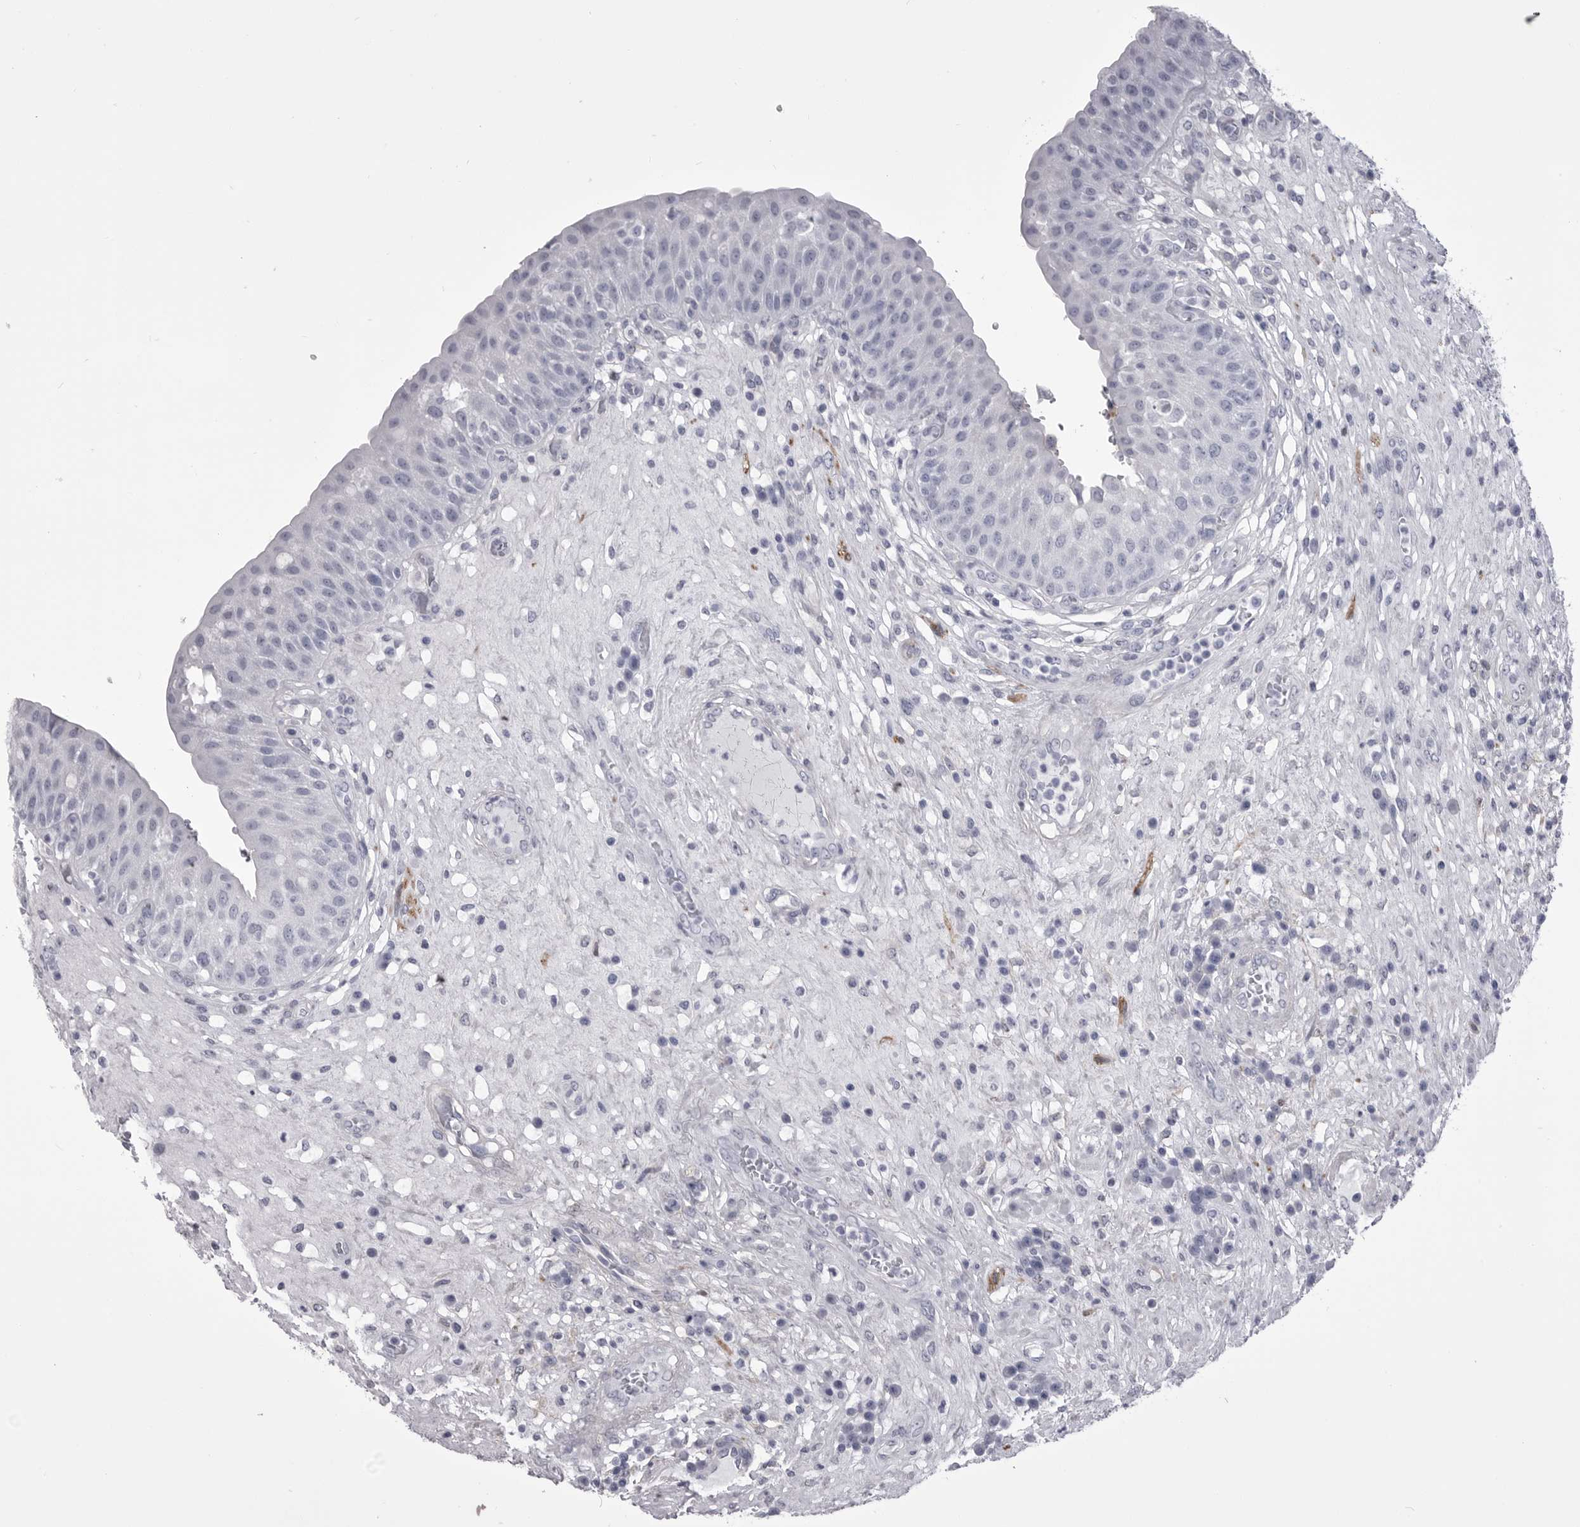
{"staining": {"intensity": "negative", "quantity": "none", "location": "none"}, "tissue": "urinary bladder", "cell_type": "Urothelial cells", "image_type": "normal", "snomed": [{"axis": "morphology", "description": "Normal tissue, NOS"}, {"axis": "topography", "description": "Urinary bladder"}], "caption": "Immunohistochemical staining of unremarkable human urinary bladder shows no significant expression in urothelial cells. (DAB (3,3'-diaminobenzidine) immunohistochemistry visualized using brightfield microscopy, high magnification).", "gene": "ANK2", "patient": {"sex": "female", "age": 62}}